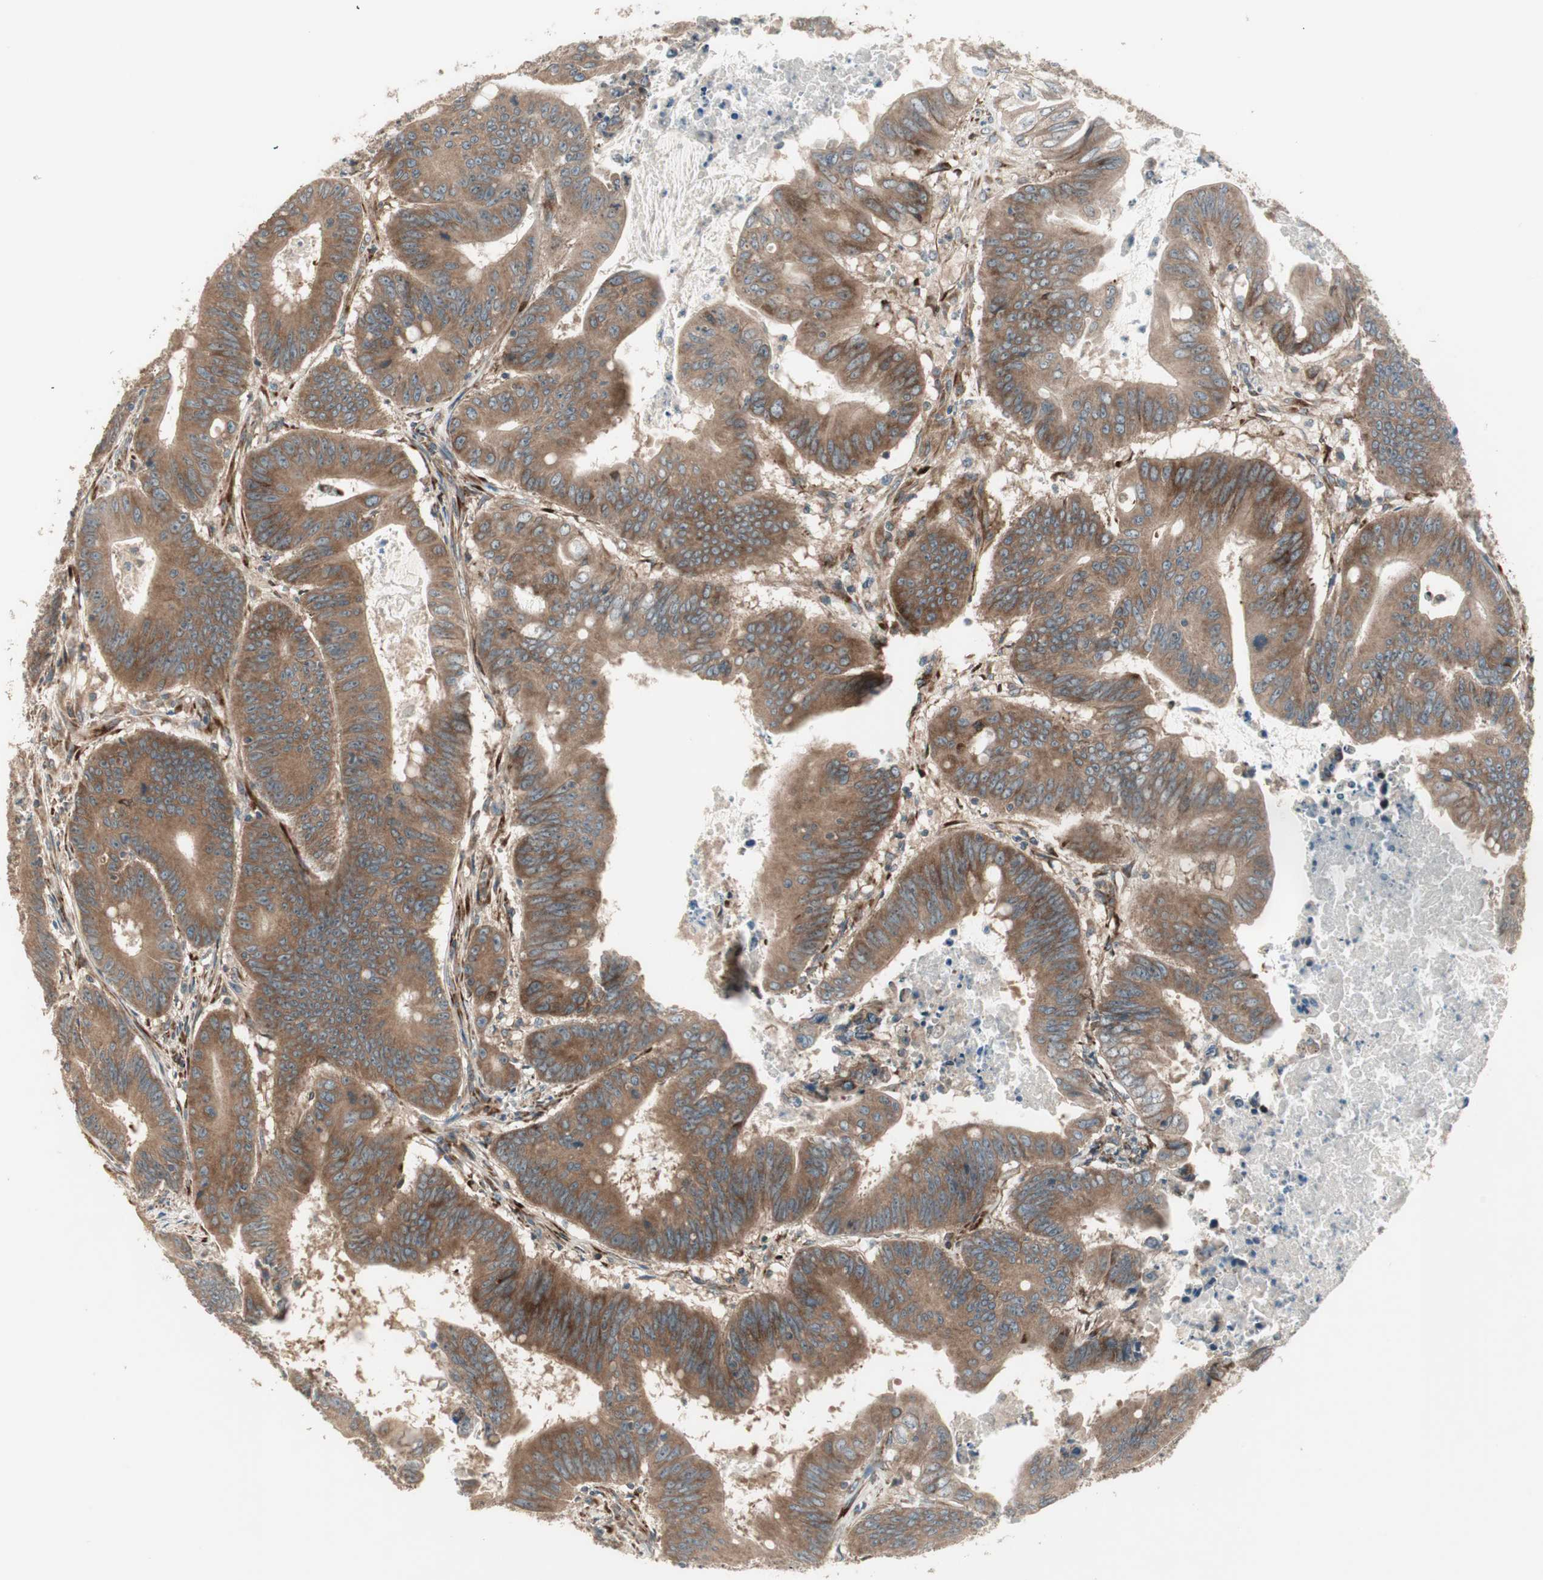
{"staining": {"intensity": "strong", "quantity": ">75%", "location": "cytoplasmic/membranous"}, "tissue": "colorectal cancer", "cell_type": "Tumor cells", "image_type": "cancer", "snomed": [{"axis": "morphology", "description": "Adenocarcinoma, NOS"}, {"axis": "topography", "description": "Colon"}], "caption": "A high-resolution histopathology image shows IHC staining of colorectal cancer (adenocarcinoma), which demonstrates strong cytoplasmic/membranous staining in approximately >75% of tumor cells.", "gene": "PPP2R5E", "patient": {"sex": "male", "age": 45}}